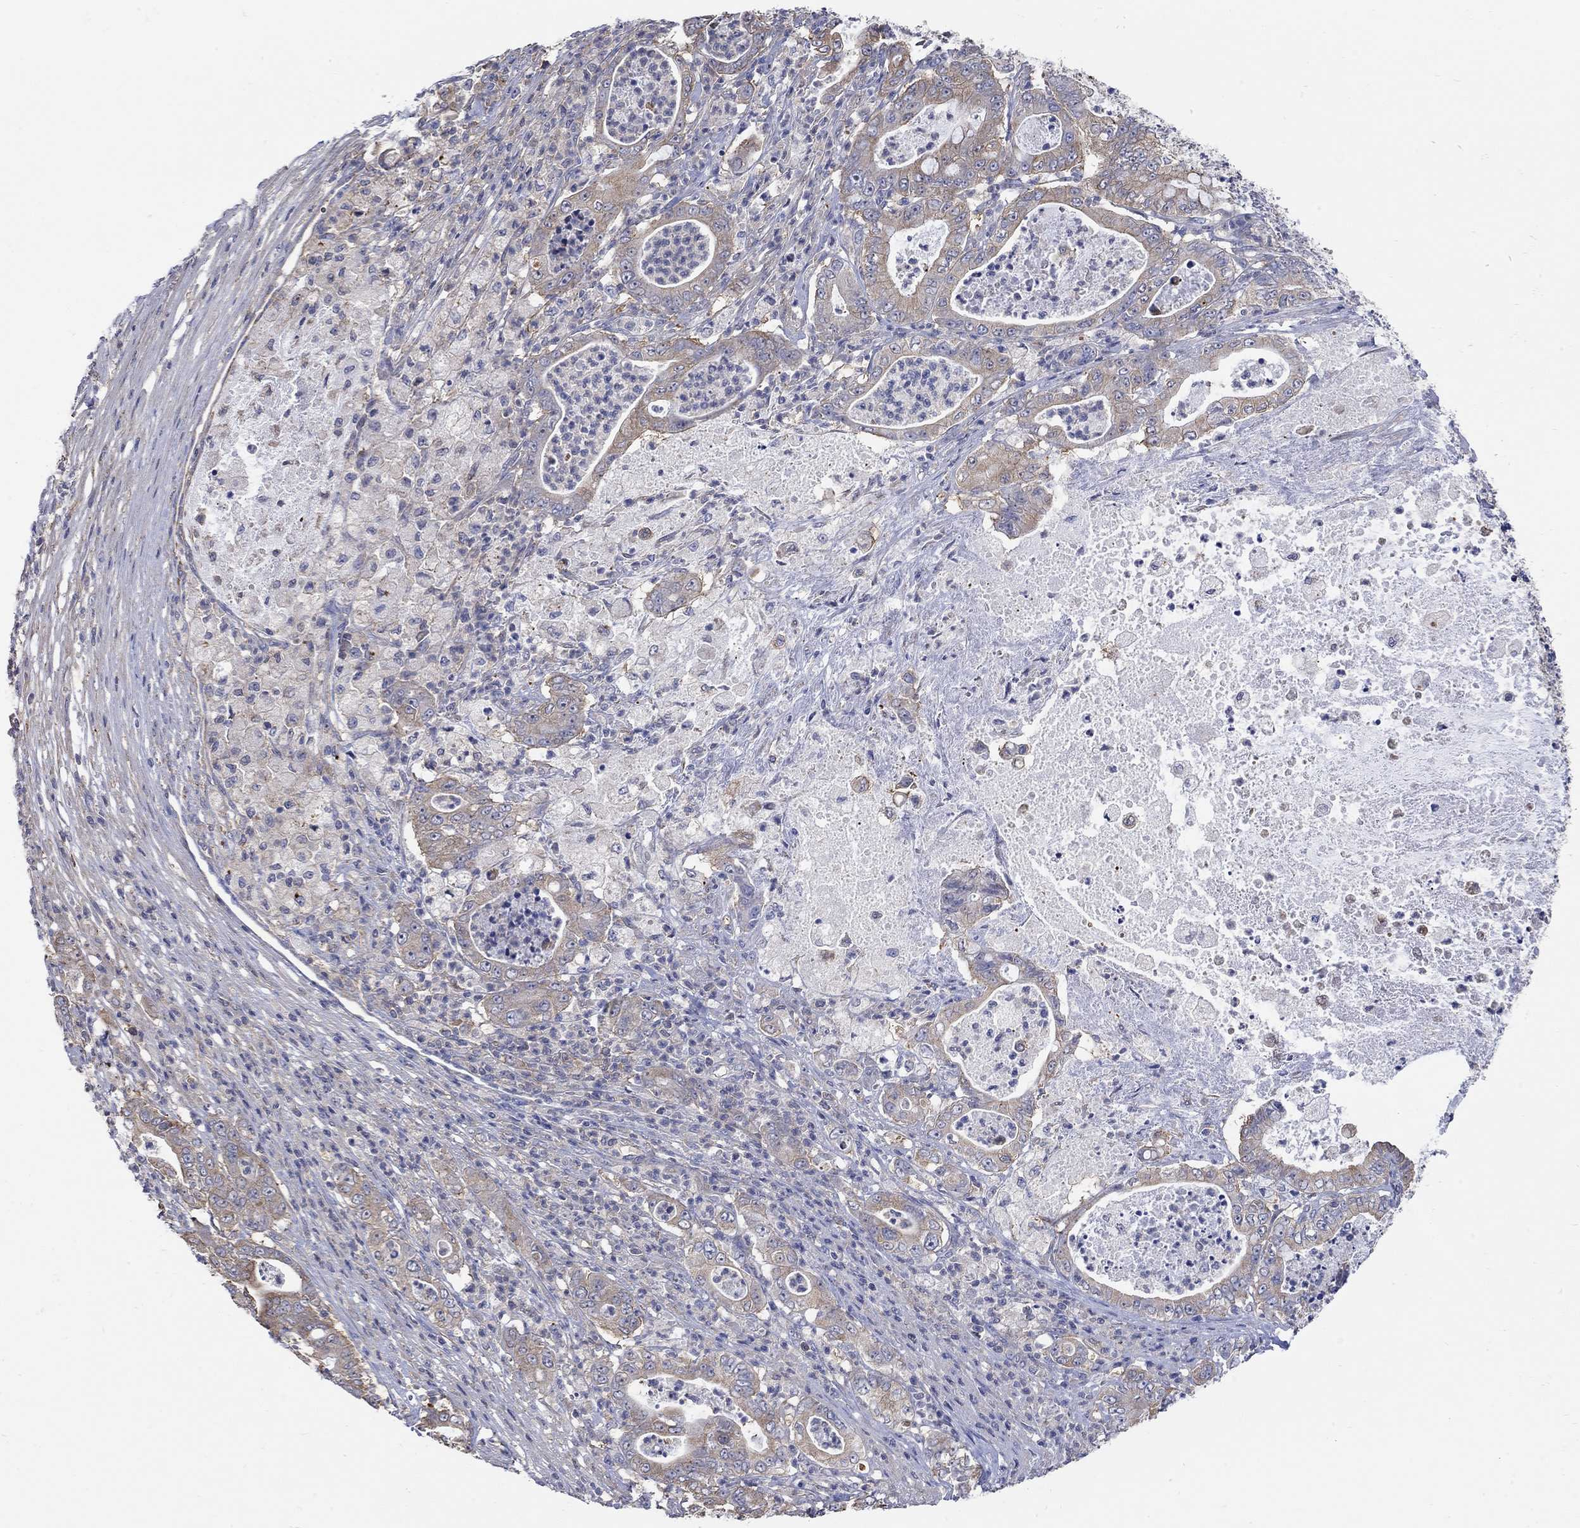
{"staining": {"intensity": "weak", "quantity": "25%-75%", "location": "cytoplasmic/membranous"}, "tissue": "pancreatic cancer", "cell_type": "Tumor cells", "image_type": "cancer", "snomed": [{"axis": "morphology", "description": "Adenocarcinoma, NOS"}, {"axis": "topography", "description": "Pancreas"}], "caption": "Protein expression analysis of pancreatic cancer (adenocarcinoma) exhibits weak cytoplasmic/membranous staining in about 25%-75% of tumor cells.", "gene": "TEKT3", "patient": {"sex": "male", "age": 71}}